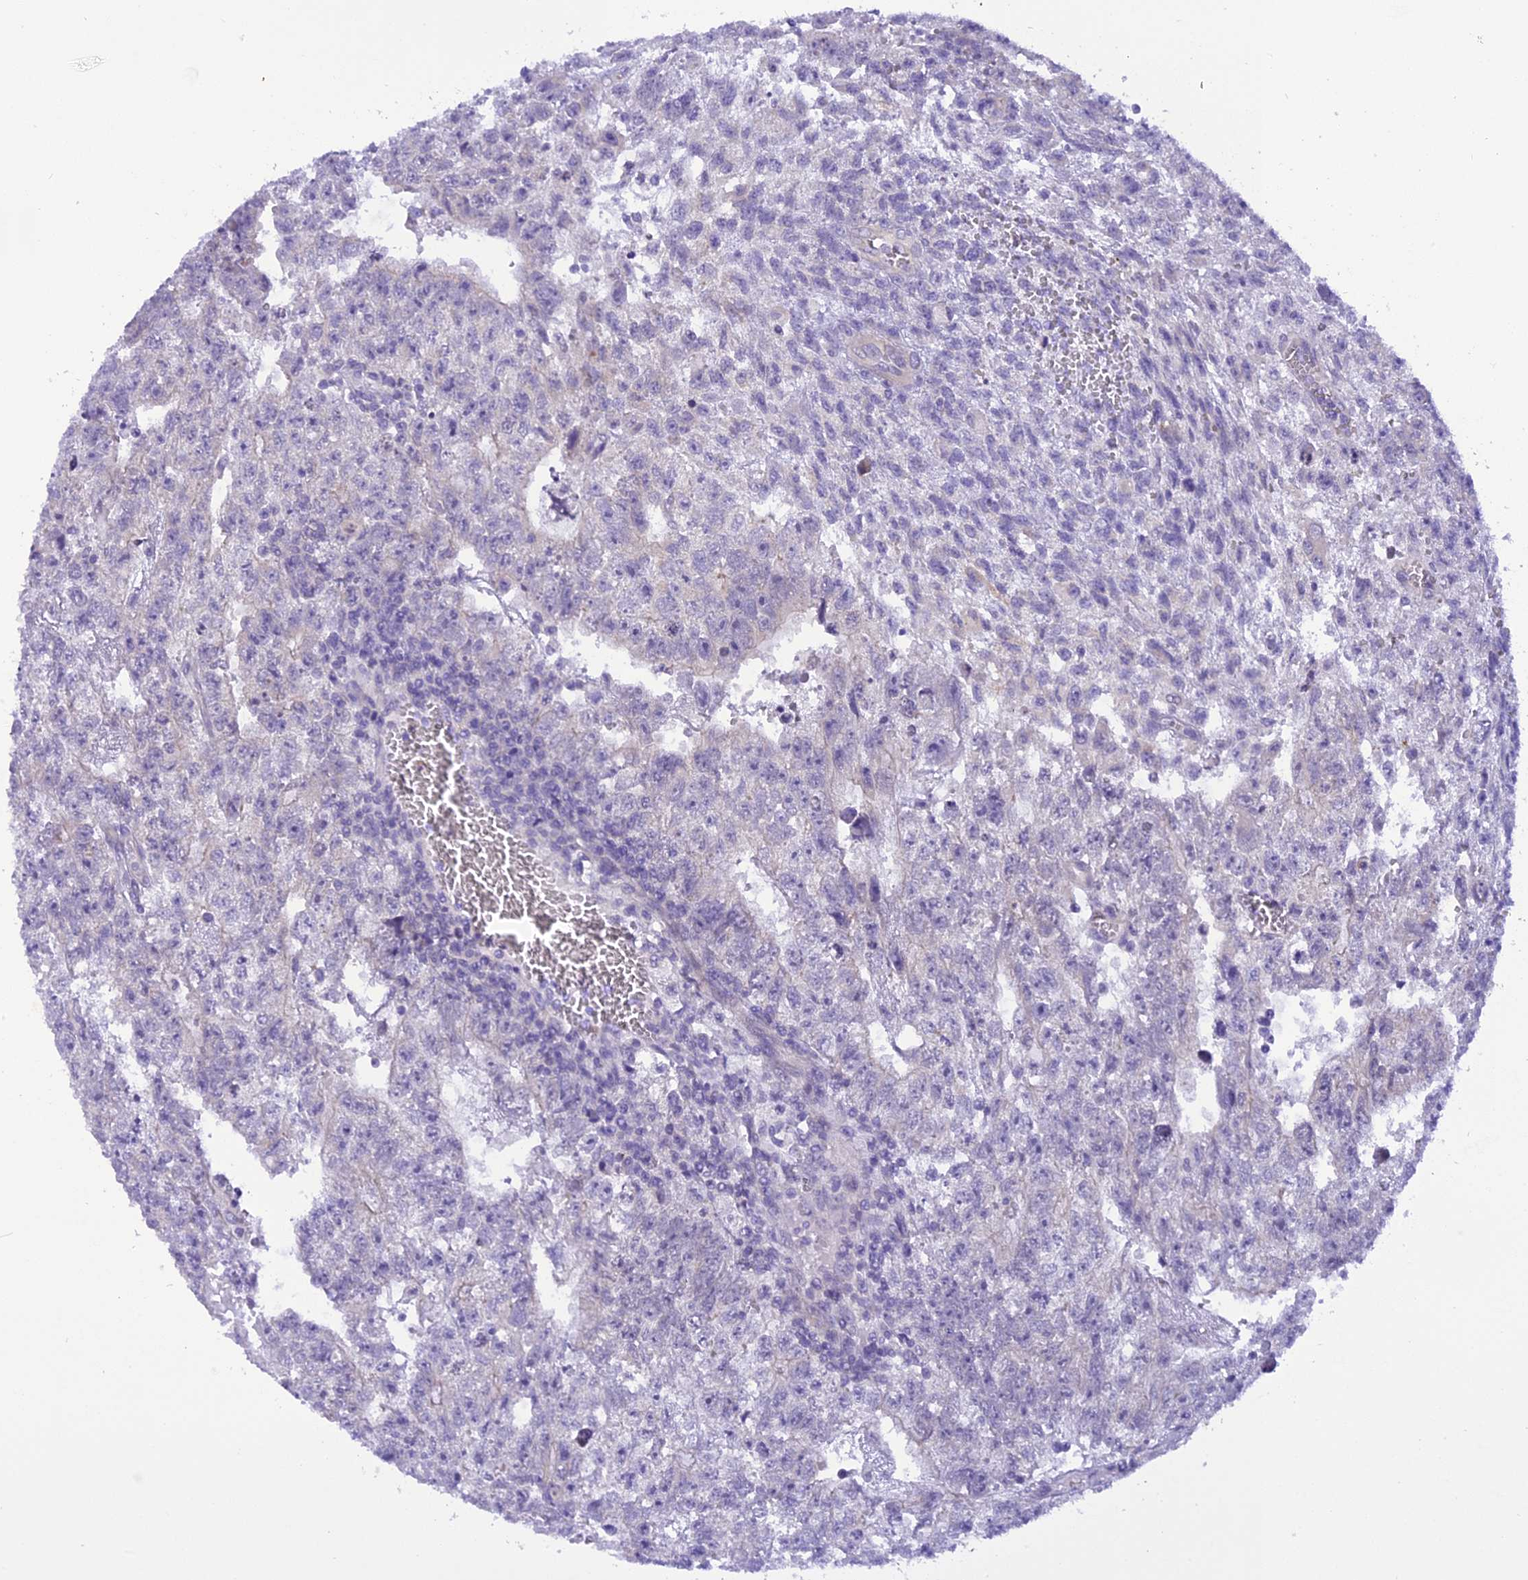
{"staining": {"intensity": "negative", "quantity": "none", "location": "none"}, "tissue": "testis cancer", "cell_type": "Tumor cells", "image_type": "cancer", "snomed": [{"axis": "morphology", "description": "Carcinoma, Embryonal, NOS"}, {"axis": "topography", "description": "Testis"}], "caption": "Image shows no protein expression in tumor cells of testis cancer (embryonal carcinoma) tissue. (DAB IHC visualized using brightfield microscopy, high magnification).", "gene": "TRIM3", "patient": {"sex": "male", "age": 26}}